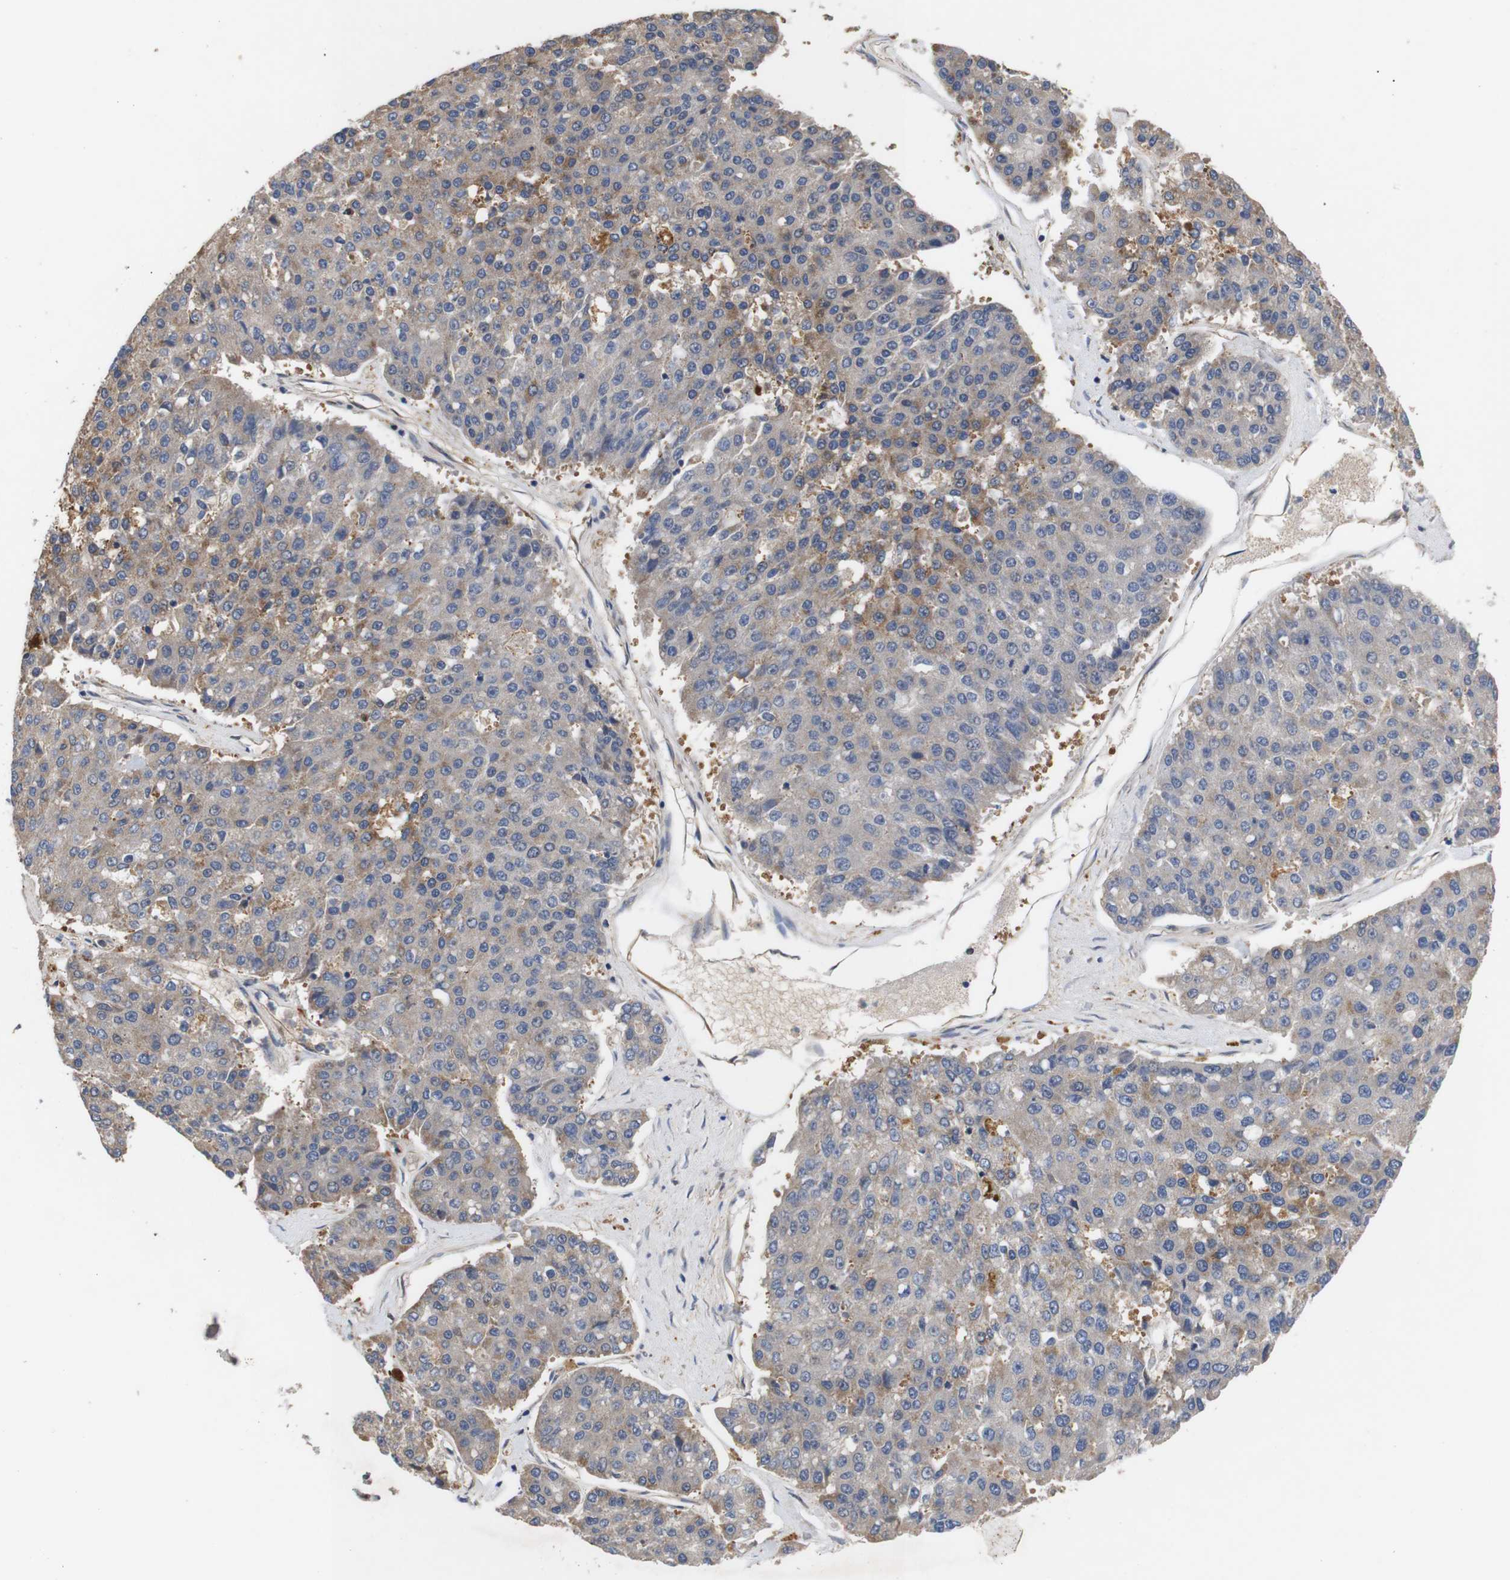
{"staining": {"intensity": "weak", "quantity": ">75%", "location": "cytoplasmic/membranous"}, "tissue": "pancreatic cancer", "cell_type": "Tumor cells", "image_type": "cancer", "snomed": [{"axis": "morphology", "description": "Adenocarcinoma, NOS"}, {"axis": "topography", "description": "Pancreas"}], "caption": "Protein expression analysis of pancreatic cancer (adenocarcinoma) shows weak cytoplasmic/membranous positivity in approximately >75% of tumor cells.", "gene": "DDR1", "patient": {"sex": "male", "age": 50}}